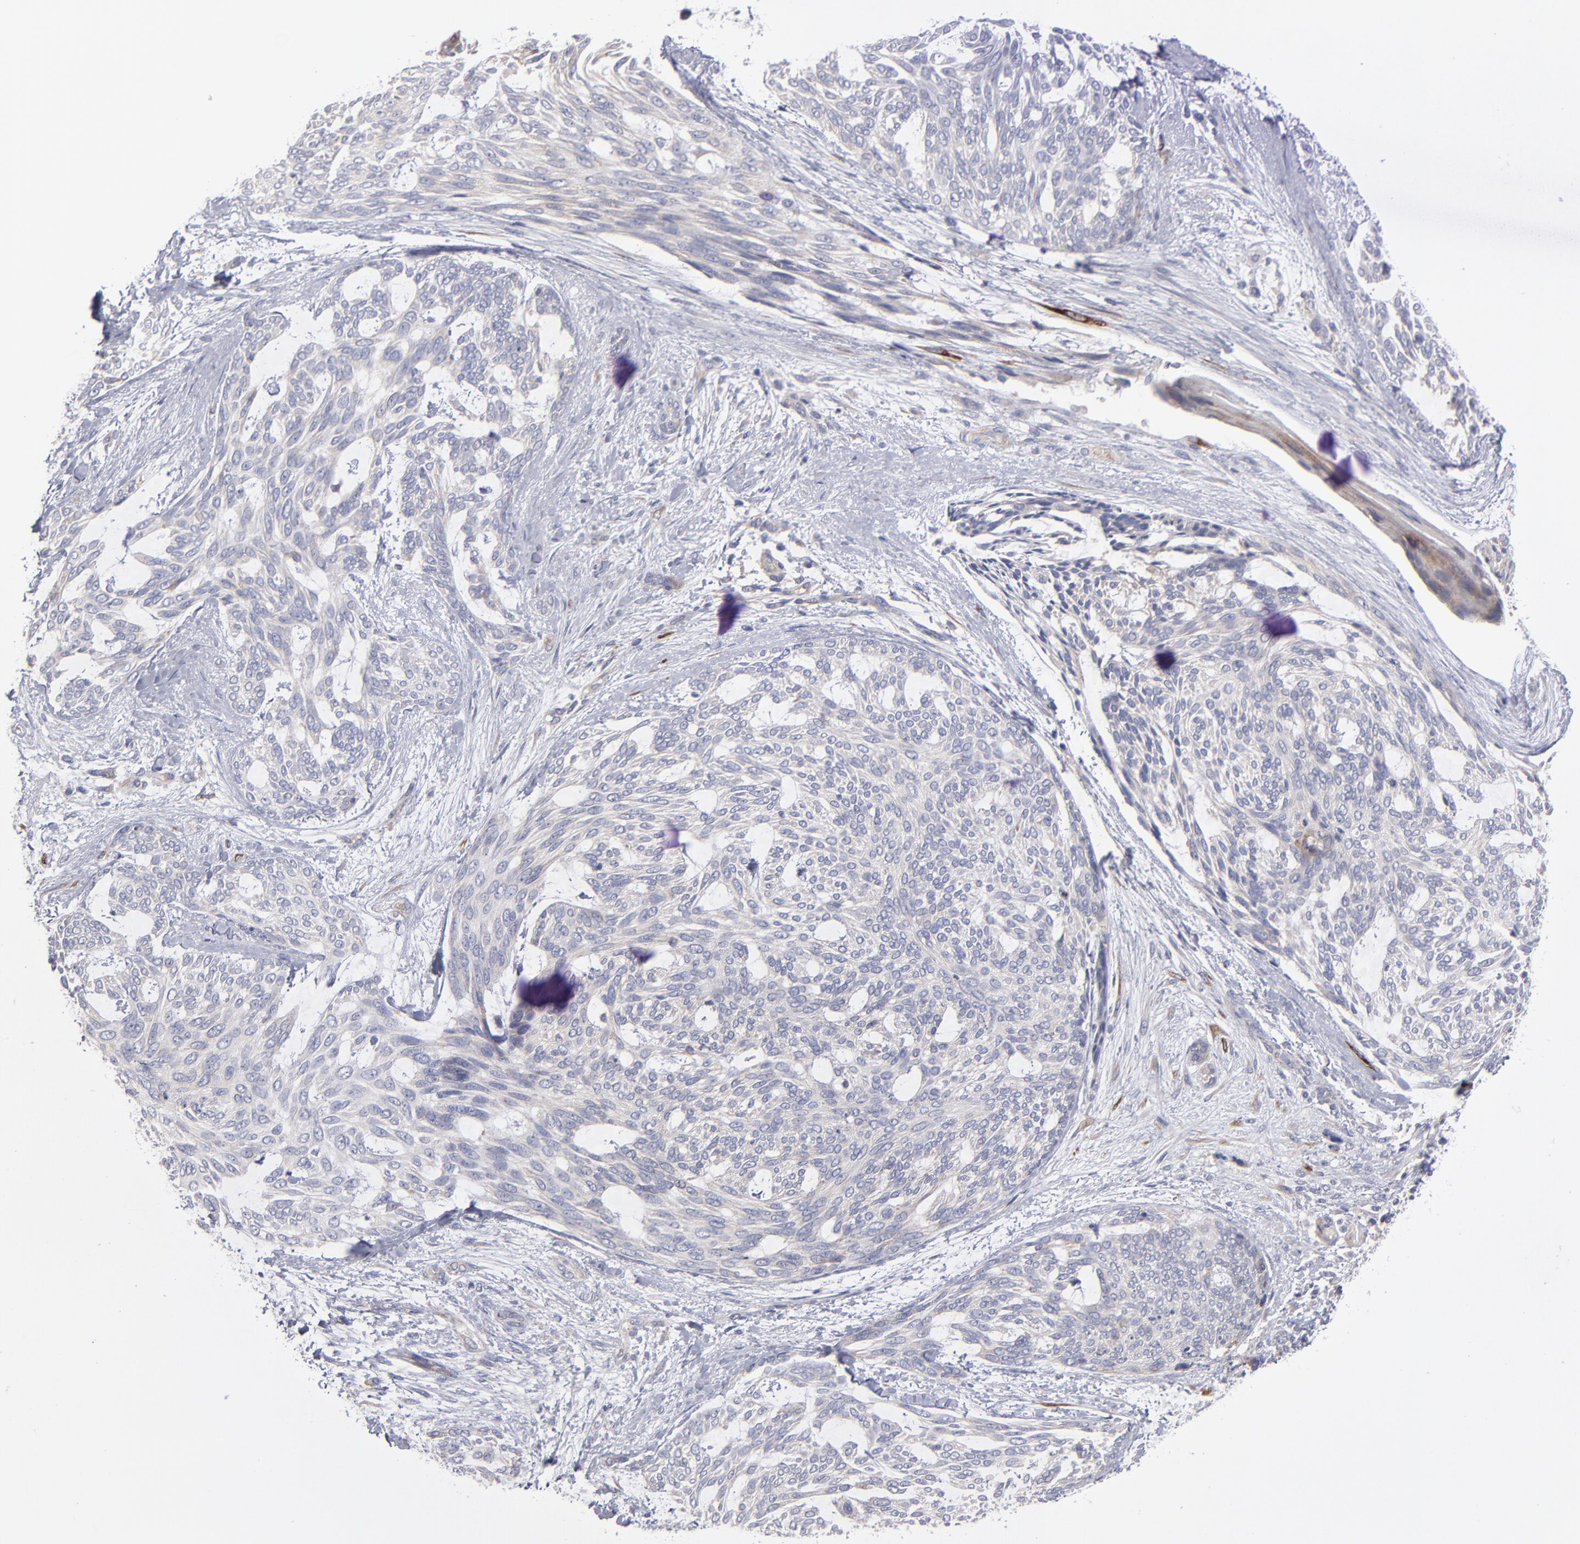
{"staining": {"intensity": "negative", "quantity": "none", "location": "none"}, "tissue": "skin cancer", "cell_type": "Tumor cells", "image_type": "cancer", "snomed": [{"axis": "morphology", "description": "Normal tissue, NOS"}, {"axis": "morphology", "description": "Basal cell carcinoma"}, {"axis": "topography", "description": "Skin"}], "caption": "High magnification brightfield microscopy of skin cancer stained with DAB (brown) and counterstained with hematoxylin (blue): tumor cells show no significant positivity.", "gene": "SLMAP", "patient": {"sex": "female", "age": 71}}